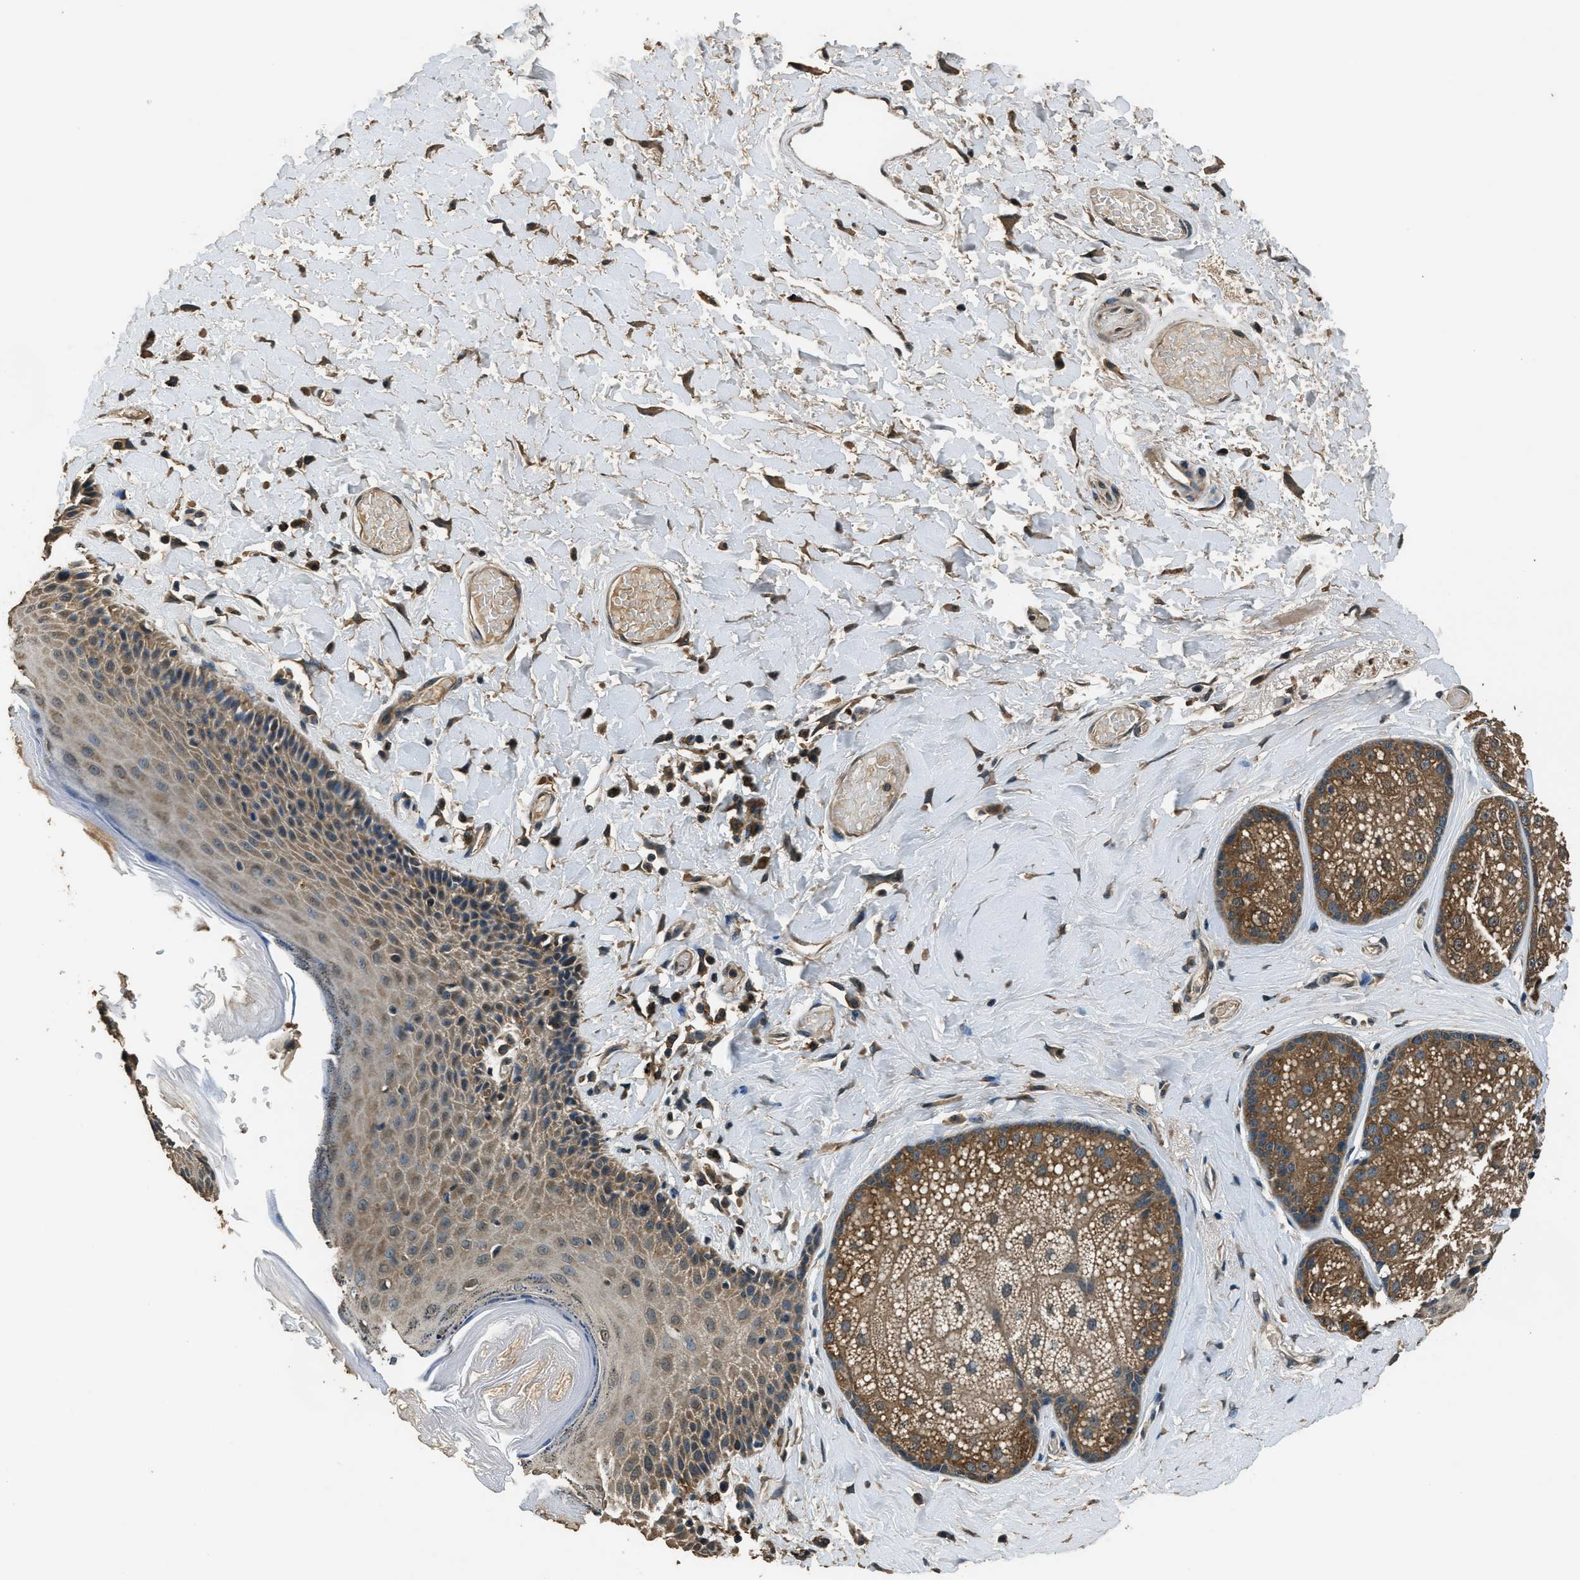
{"staining": {"intensity": "moderate", "quantity": ">75%", "location": "cytoplasmic/membranous"}, "tissue": "skin", "cell_type": "Epidermal cells", "image_type": "normal", "snomed": [{"axis": "morphology", "description": "Normal tissue, NOS"}, {"axis": "topography", "description": "Anal"}], "caption": "Benign skin demonstrates moderate cytoplasmic/membranous positivity in about >75% of epidermal cells The protein of interest is stained brown, and the nuclei are stained in blue (DAB IHC with brightfield microscopy, high magnification)..", "gene": "SALL3", "patient": {"sex": "male", "age": 69}}